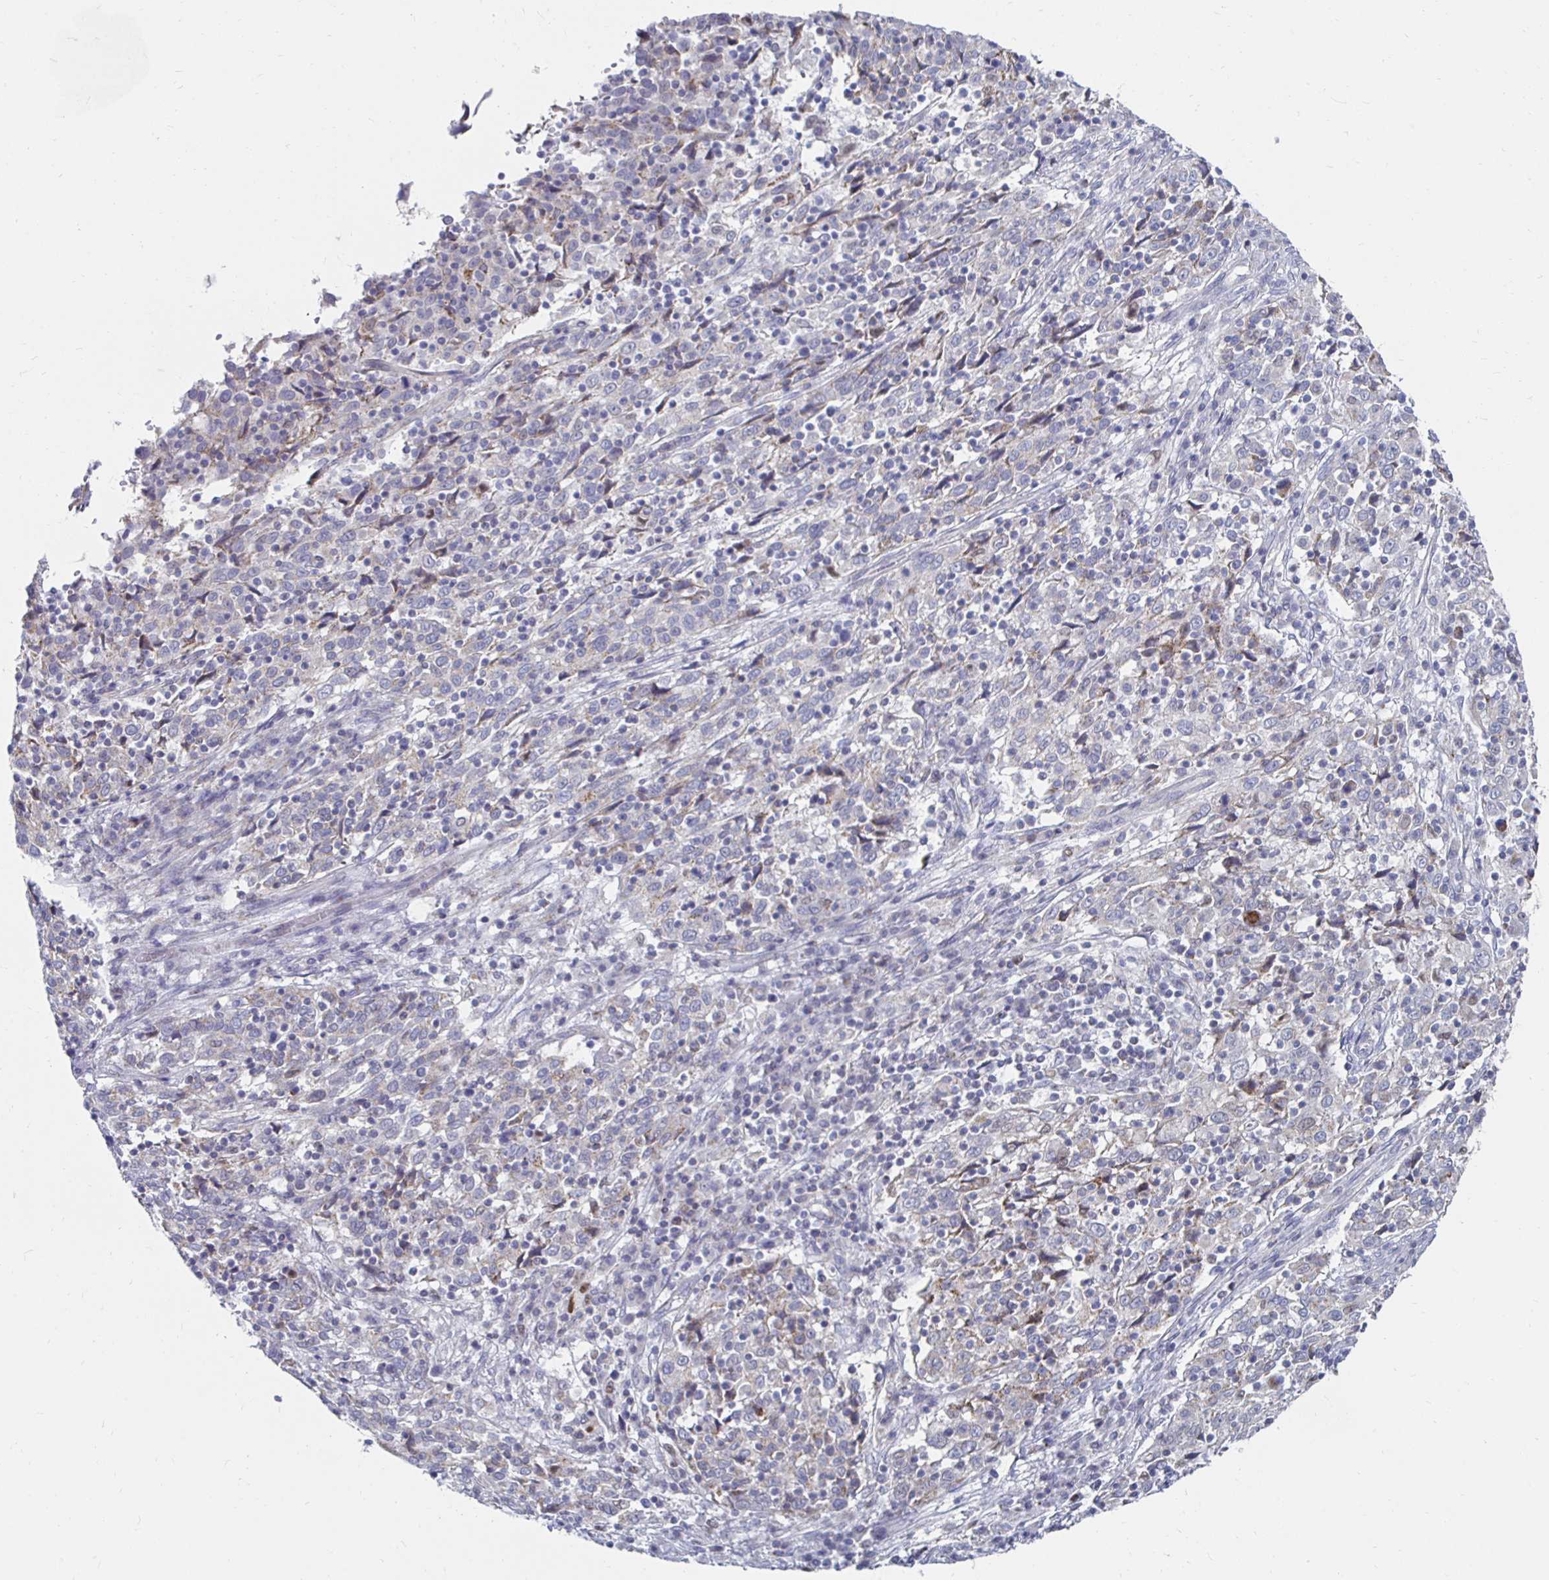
{"staining": {"intensity": "negative", "quantity": "none", "location": "none"}, "tissue": "cervical cancer", "cell_type": "Tumor cells", "image_type": "cancer", "snomed": [{"axis": "morphology", "description": "Squamous cell carcinoma, NOS"}, {"axis": "topography", "description": "Cervix"}], "caption": "There is no significant positivity in tumor cells of cervical cancer (squamous cell carcinoma).", "gene": "NOCT", "patient": {"sex": "female", "age": 46}}